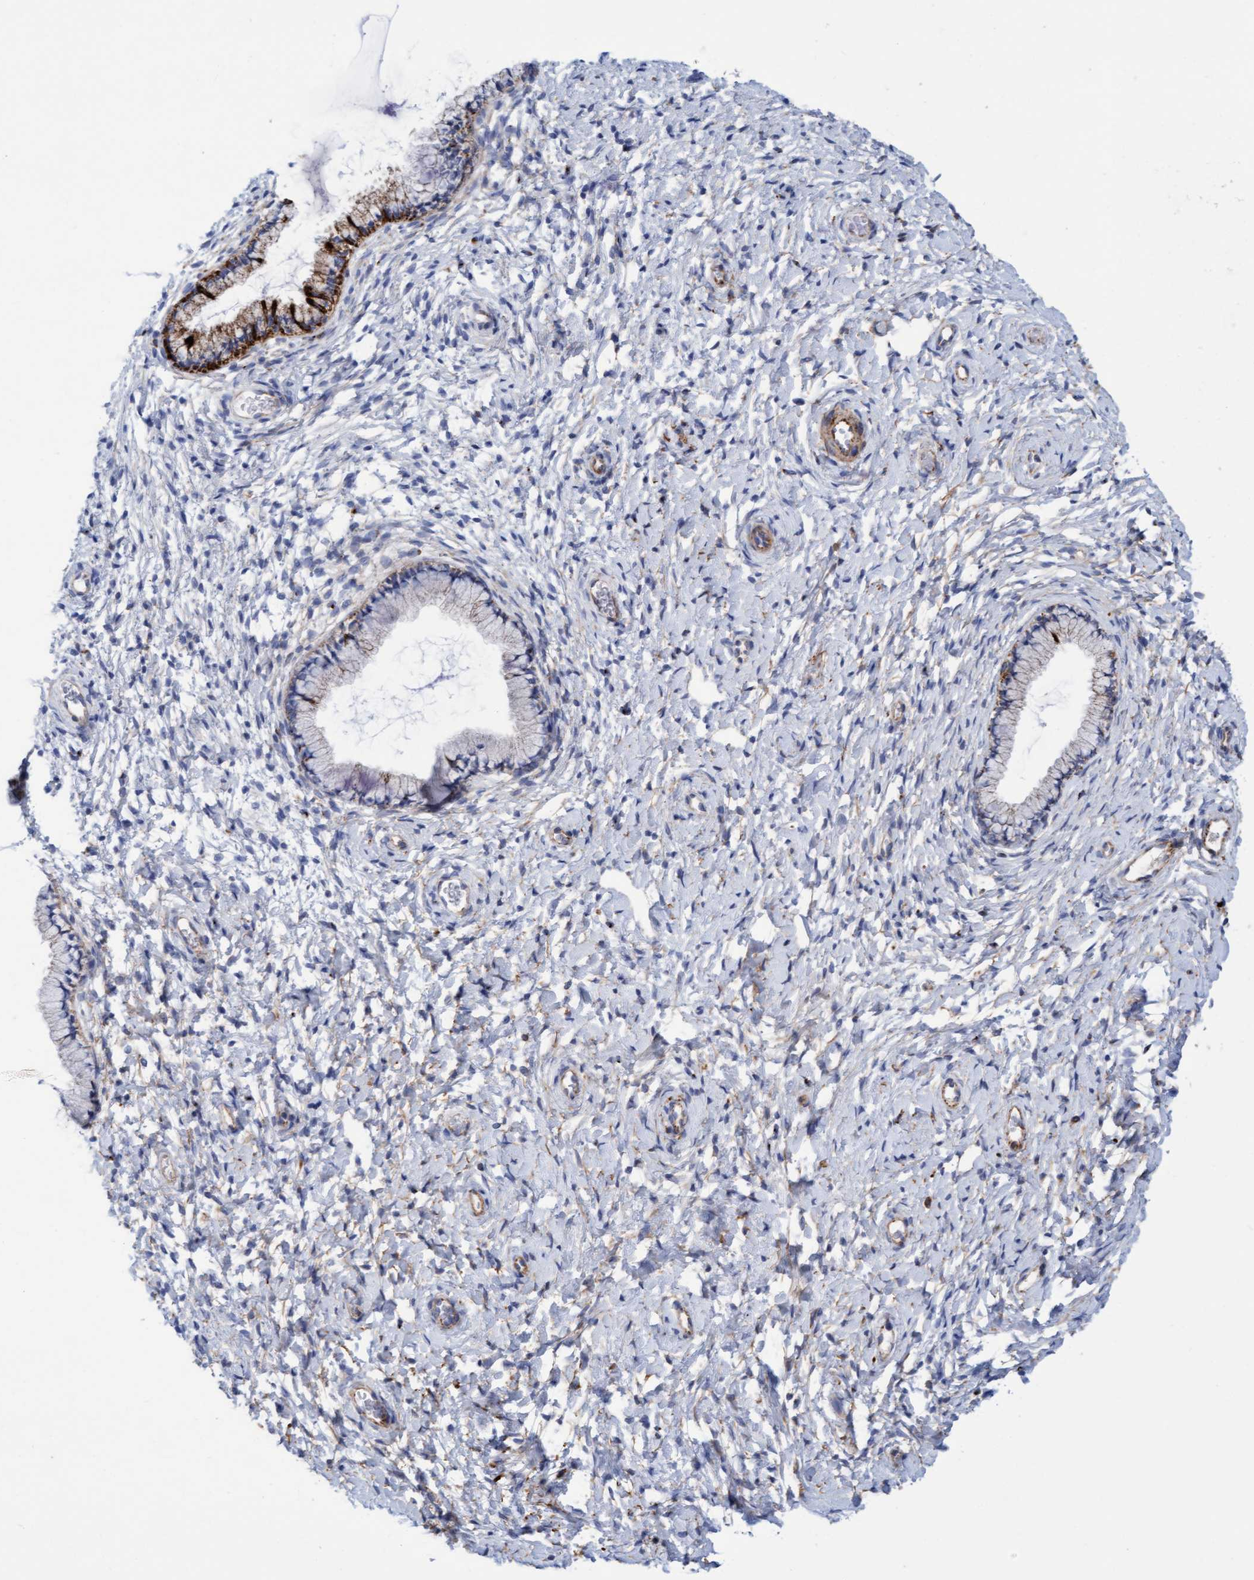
{"staining": {"intensity": "strong", "quantity": "25%-75%", "location": "cytoplasmic/membranous"}, "tissue": "cervix", "cell_type": "Glandular cells", "image_type": "normal", "snomed": [{"axis": "morphology", "description": "Normal tissue, NOS"}, {"axis": "topography", "description": "Cervix"}], "caption": "Glandular cells show high levels of strong cytoplasmic/membranous expression in about 25%-75% of cells in unremarkable human cervix. (Stains: DAB in brown, nuclei in blue, Microscopy: brightfield microscopy at high magnification).", "gene": "GGTA1", "patient": {"sex": "female", "age": 72}}